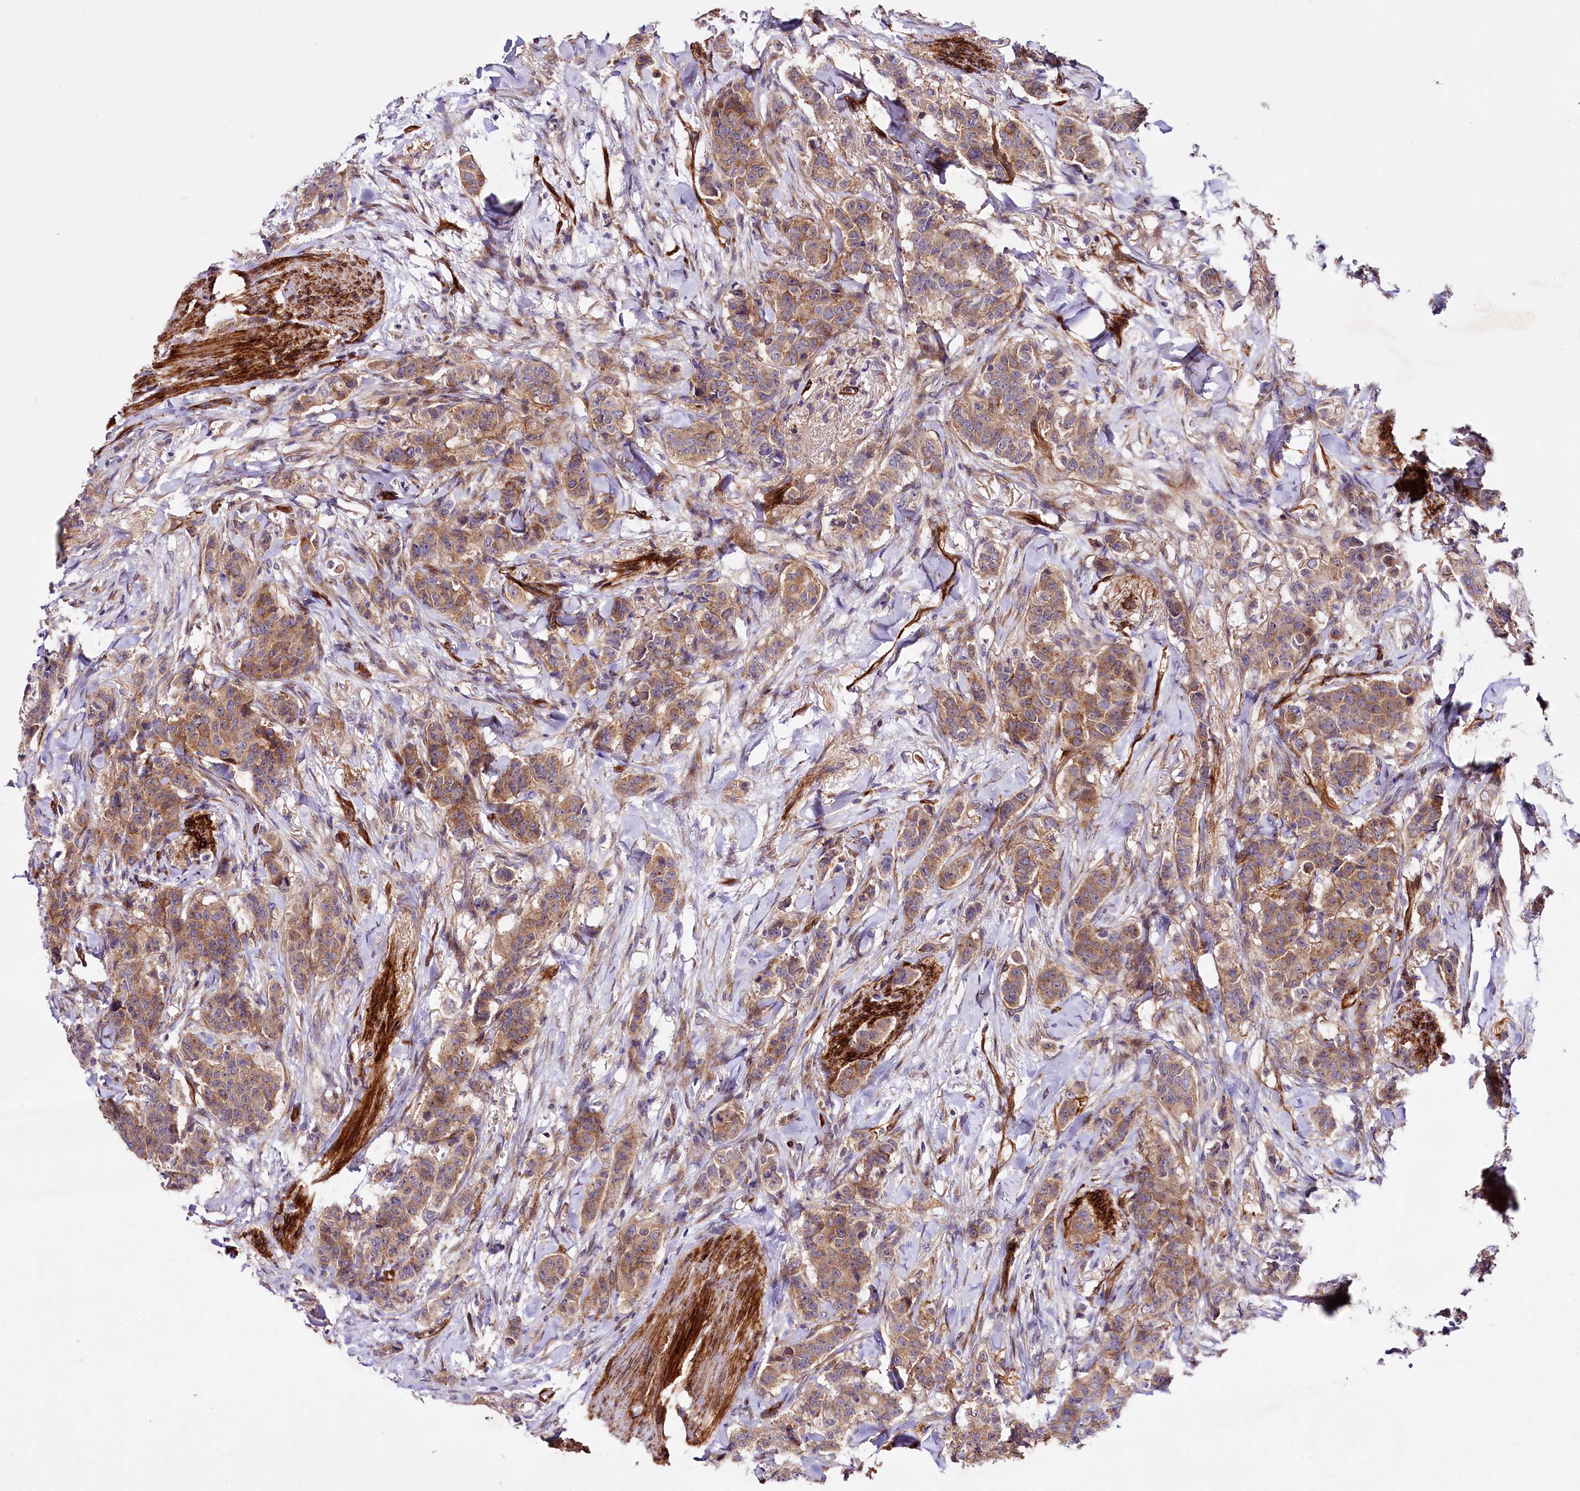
{"staining": {"intensity": "moderate", "quantity": ">75%", "location": "cytoplasmic/membranous"}, "tissue": "breast cancer", "cell_type": "Tumor cells", "image_type": "cancer", "snomed": [{"axis": "morphology", "description": "Duct carcinoma"}, {"axis": "topography", "description": "Breast"}], "caption": "Immunohistochemical staining of breast cancer demonstrates medium levels of moderate cytoplasmic/membranous positivity in about >75% of tumor cells.", "gene": "SPATS2", "patient": {"sex": "female", "age": 40}}